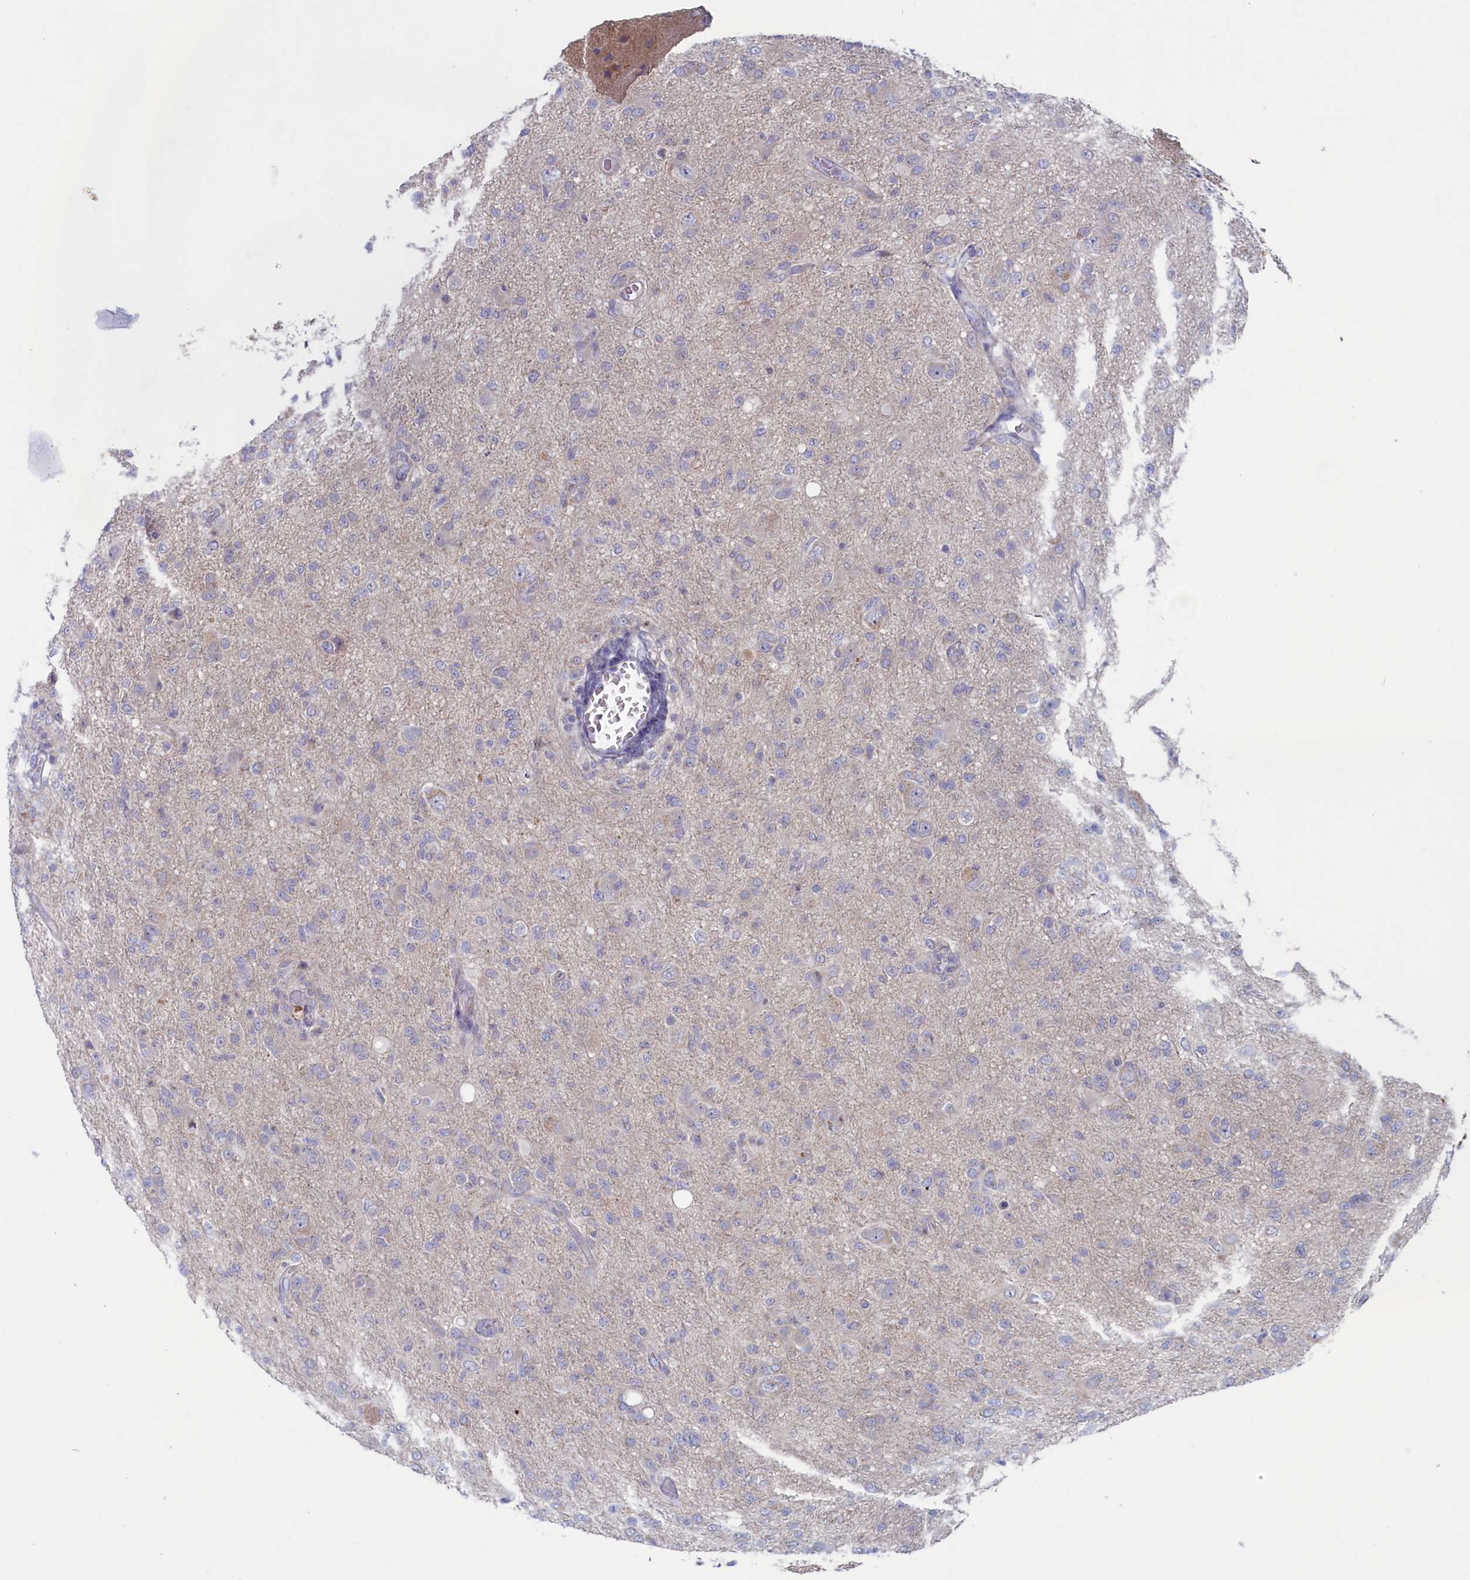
{"staining": {"intensity": "negative", "quantity": "none", "location": "none"}, "tissue": "glioma", "cell_type": "Tumor cells", "image_type": "cancer", "snomed": [{"axis": "morphology", "description": "Glioma, malignant, High grade"}, {"axis": "topography", "description": "Brain"}], "caption": "High magnification brightfield microscopy of glioma stained with DAB (brown) and counterstained with hematoxylin (blue): tumor cells show no significant positivity.", "gene": "WDR76", "patient": {"sex": "female", "age": 57}}